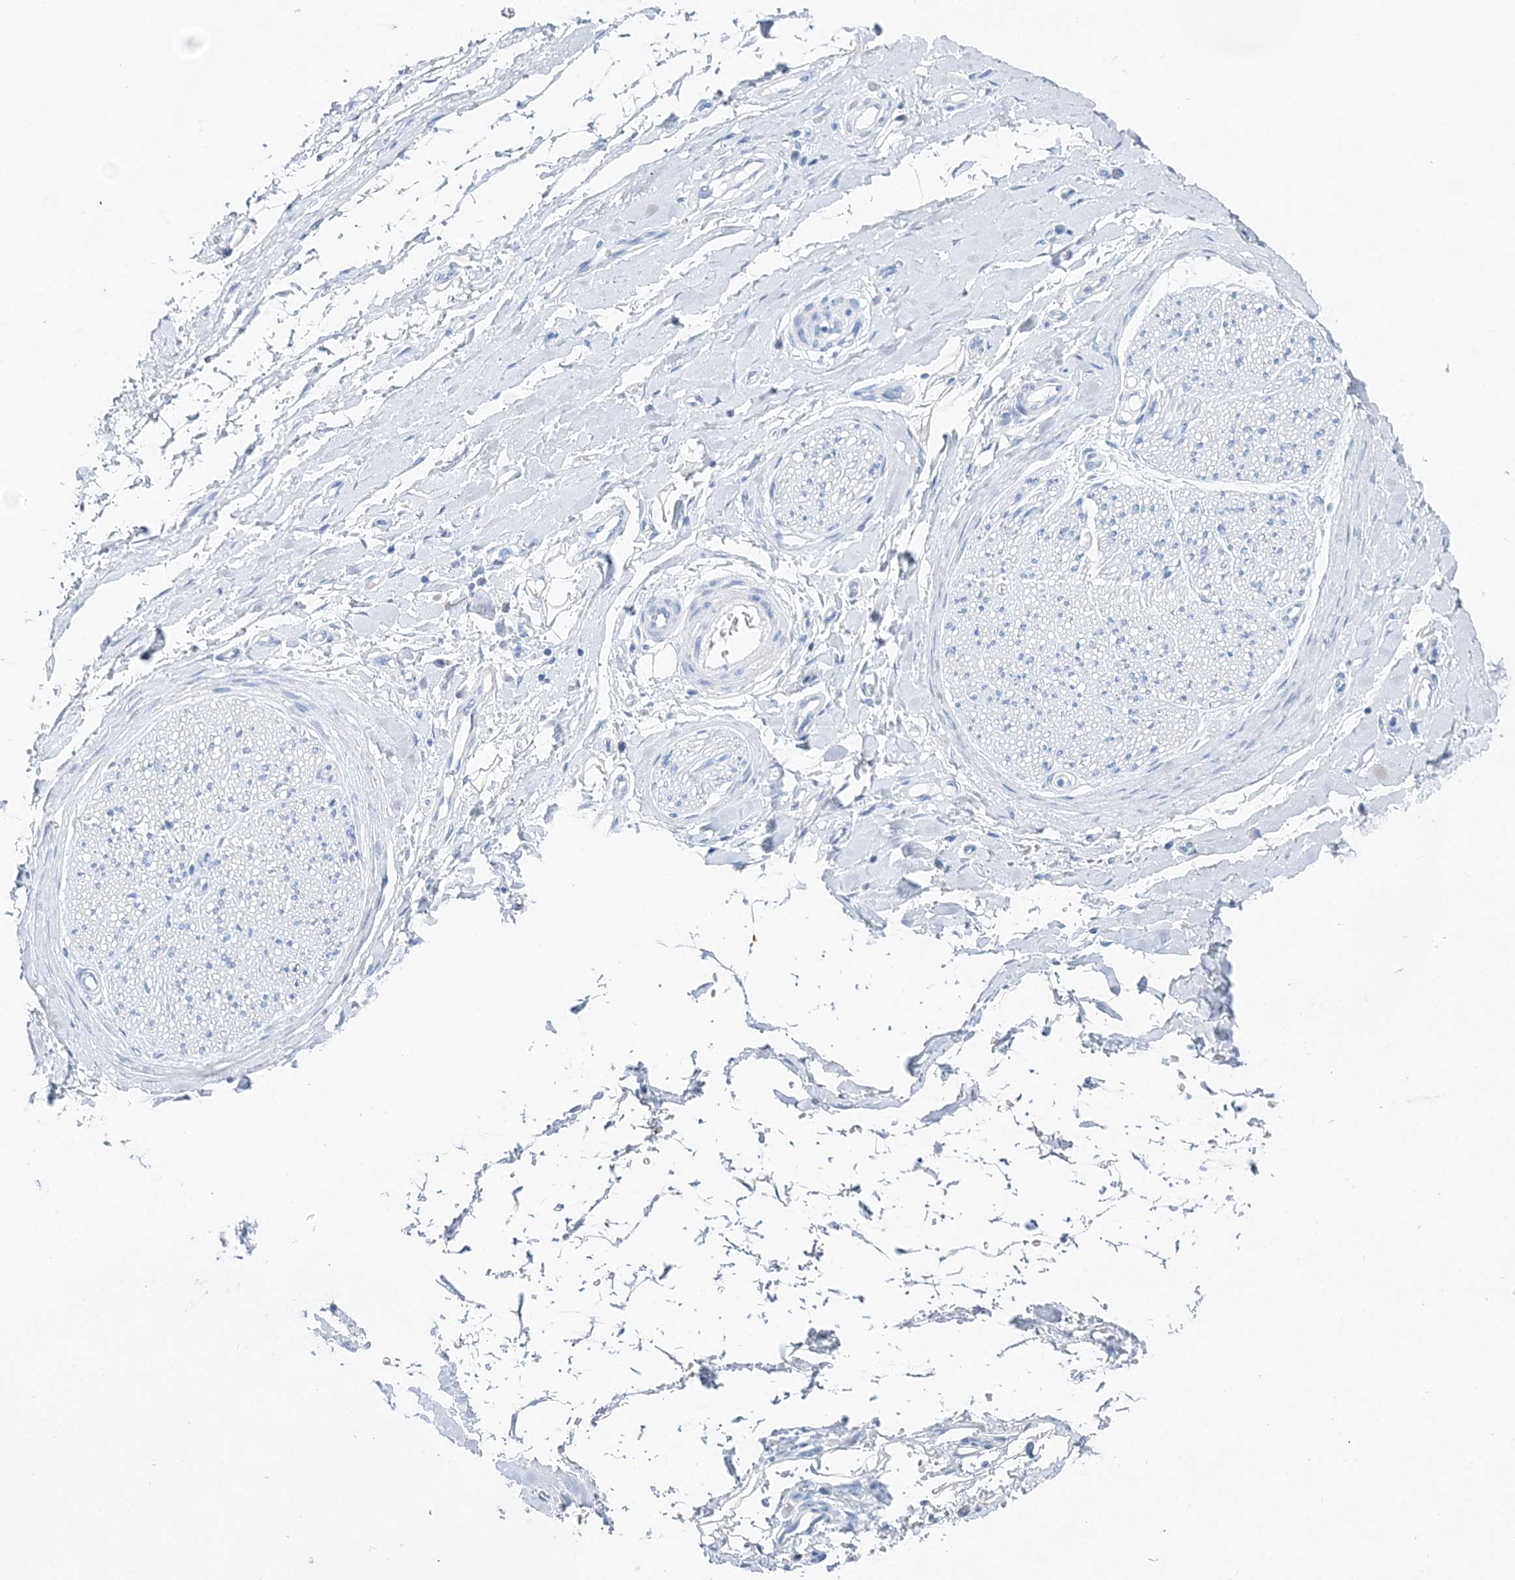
{"staining": {"intensity": "negative", "quantity": "none", "location": "none"}, "tissue": "adipose tissue", "cell_type": "Adipocytes", "image_type": "normal", "snomed": [{"axis": "morphology", "description": "Normal tissue, NOS"}, {"axis": "morphology", "description": "Adenocarcinoma, NOS"}, {"axis": "topography", "description": "Stomach, upper"}, {"axis": "topography", "description": "Peripheral nerve tissue"}], "caption": "An IHC image of benign adipose tissue is shown. There is no staining in adipocytes of adipose tissue. (DAB IHC visualized using brightfield microscopy, high magnification).", "gene": "TSPYL6", "patient": {"sex": "male", "age": 62}}